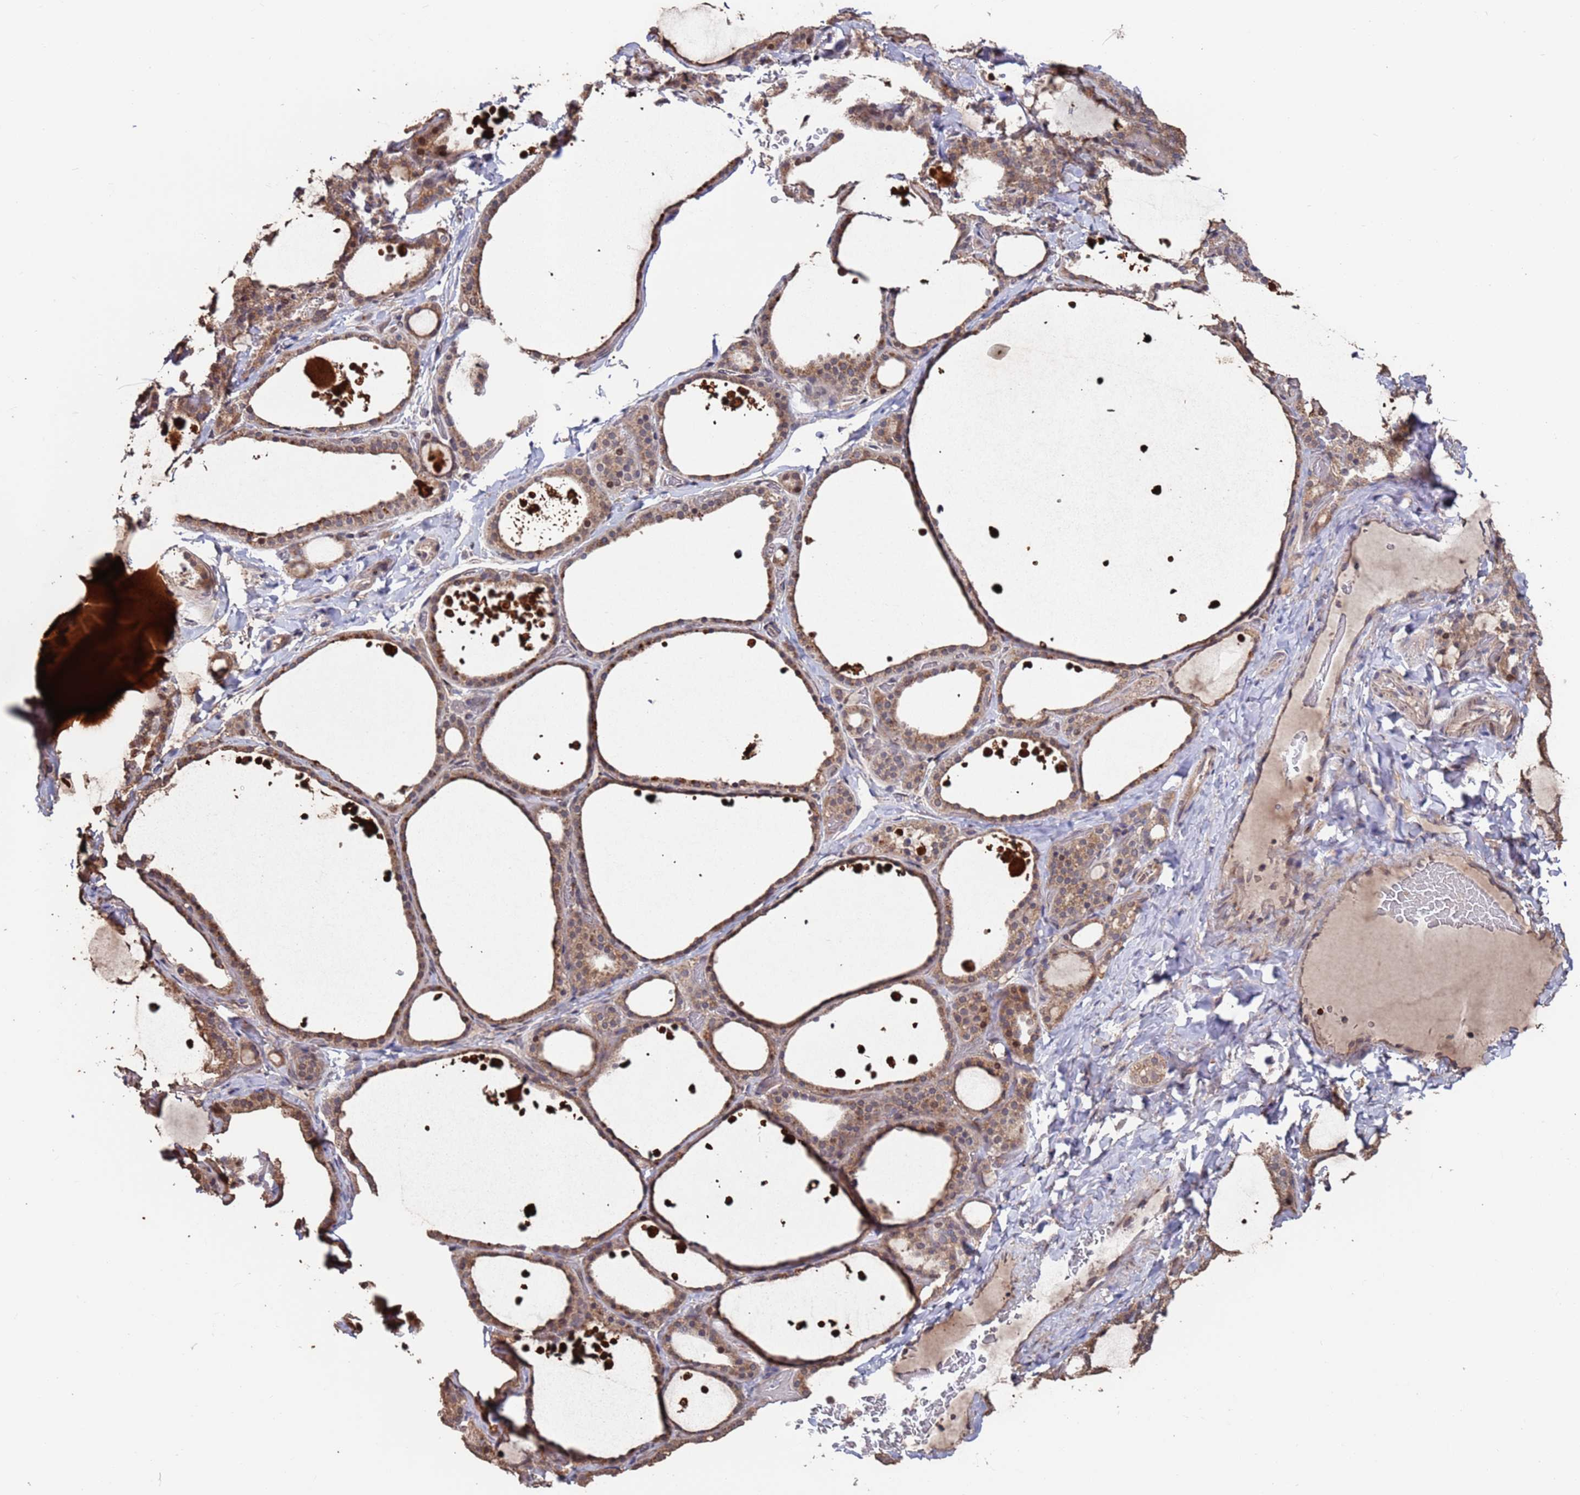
{"staining": {"intensity": "moderate", "quantity": ">75%", "location": "cytoplasmic/membranous"}, "tissue": "thyroid gland", "cell_type": "Glandular cells", "image_type": "normal", "snomed": [{"axis": "morphology", "description": "Normal tissue, NOS"}, {"axis": "topography", "description": "Thyroid gland"}], "caption": "High-magnification brightfield microscopy of normal thyroid gland stained with DAB (3,3'-diaminobenzidine) (brown) and counterstained with hematoxylin (blue). glandular cells exhibit moderate cytoplasmic/membranous staining is identified in about>75% of cells.", "gene": "PRR7", "patient": {"sex": "female", "age": 44}}